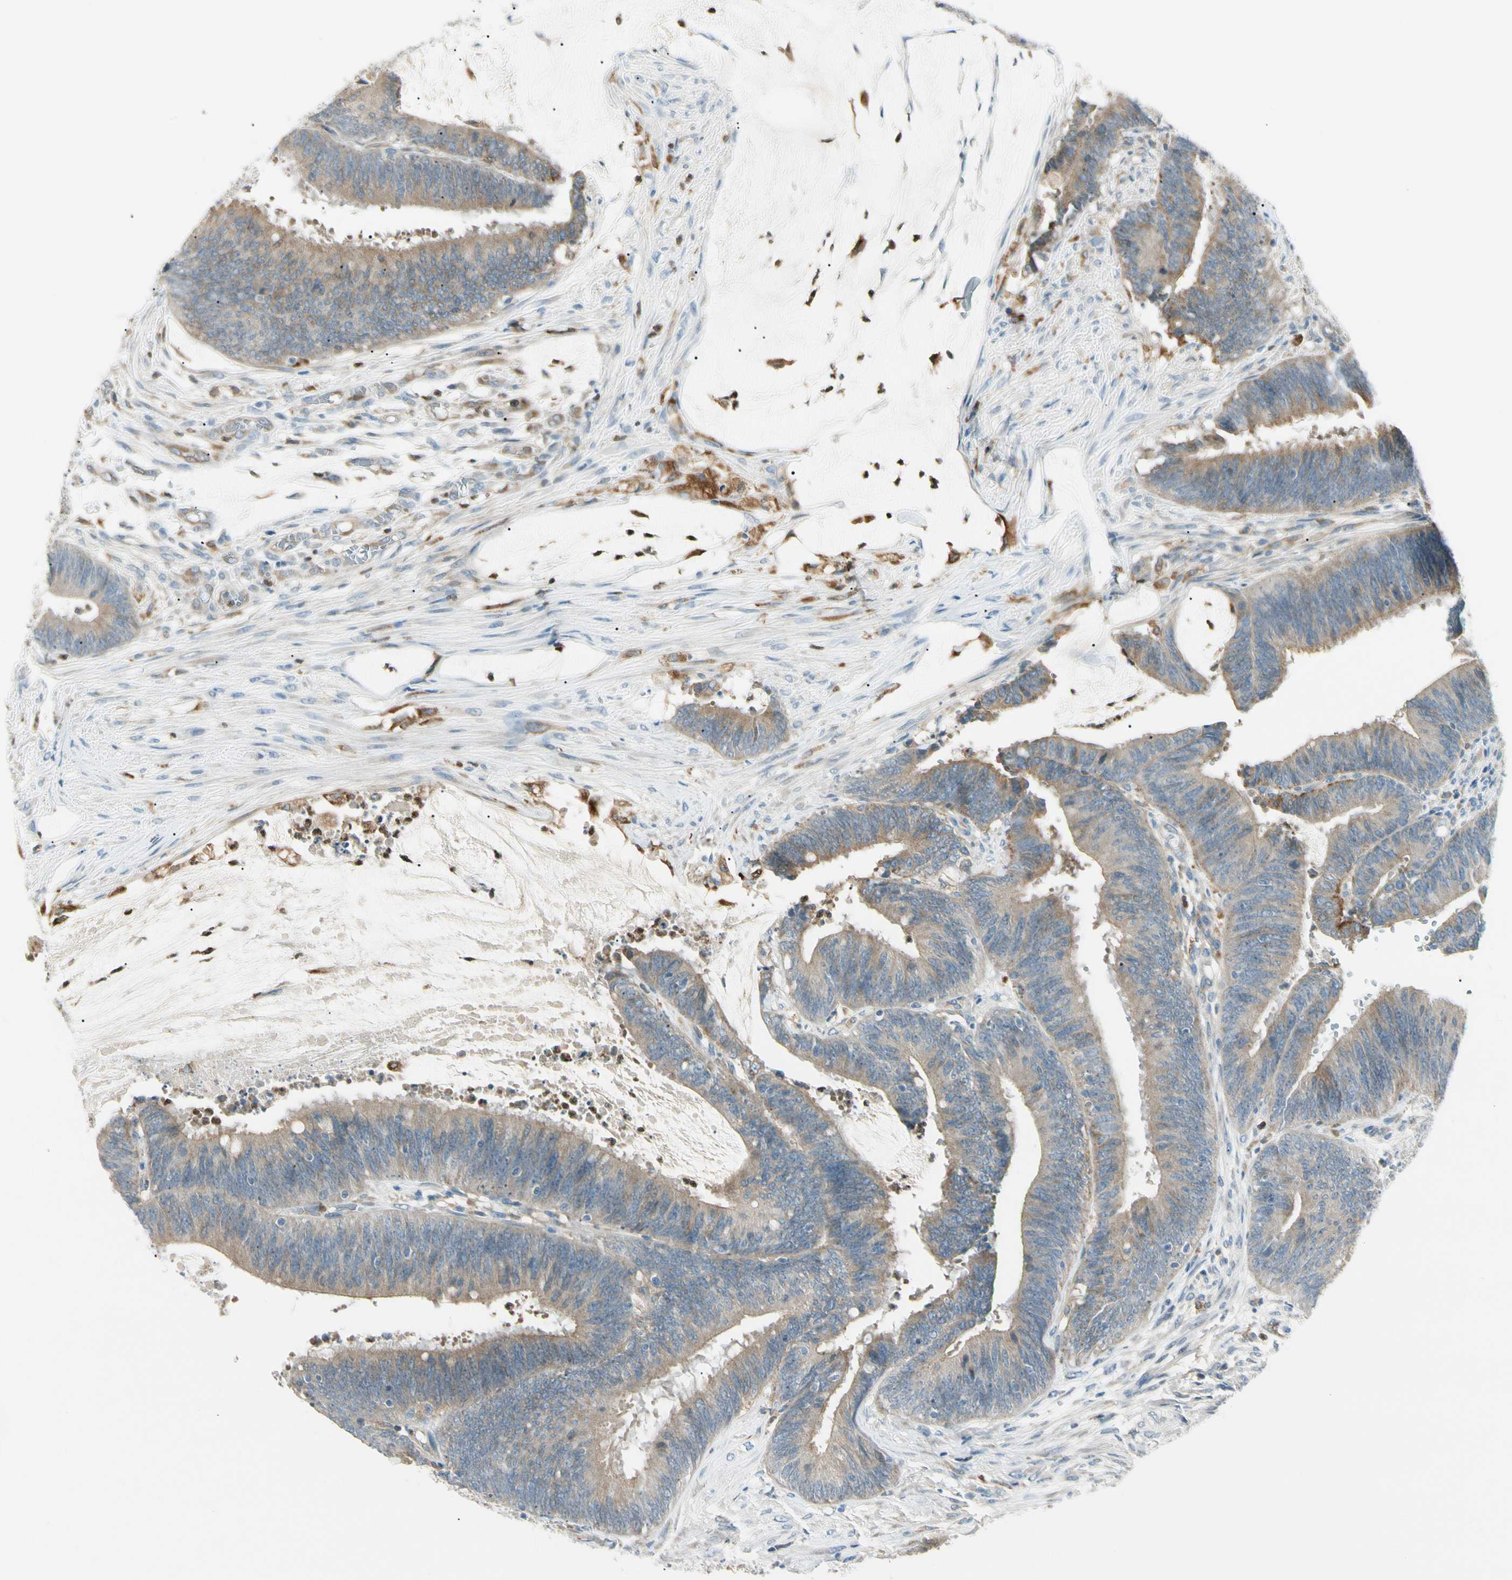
{"staining": {"intensity": "weak", "quantity": ">75%", "location": "cytoplasmic/membranous"}, "tissue": "colorectal cancer", "cell_type": "Tumor cells", "image_type": "cancer", "snomed": [{"axis": "morphology", "description": "Adenocarcinoma, NOS"}, {"axis": "topography", "description": "Rectum"}], "caption": "Protein positivity by immunohistochemistry (IHC) shows weak cytoplasmic/membranous expression in about >75% of tumor cells in colorectal cancer (adenocarcinoma). (DAB = brown stain, brightfield microscopy at high magnification).", "gene": "LPCAT2", "patient": {"sex": "female", "age": 66}}